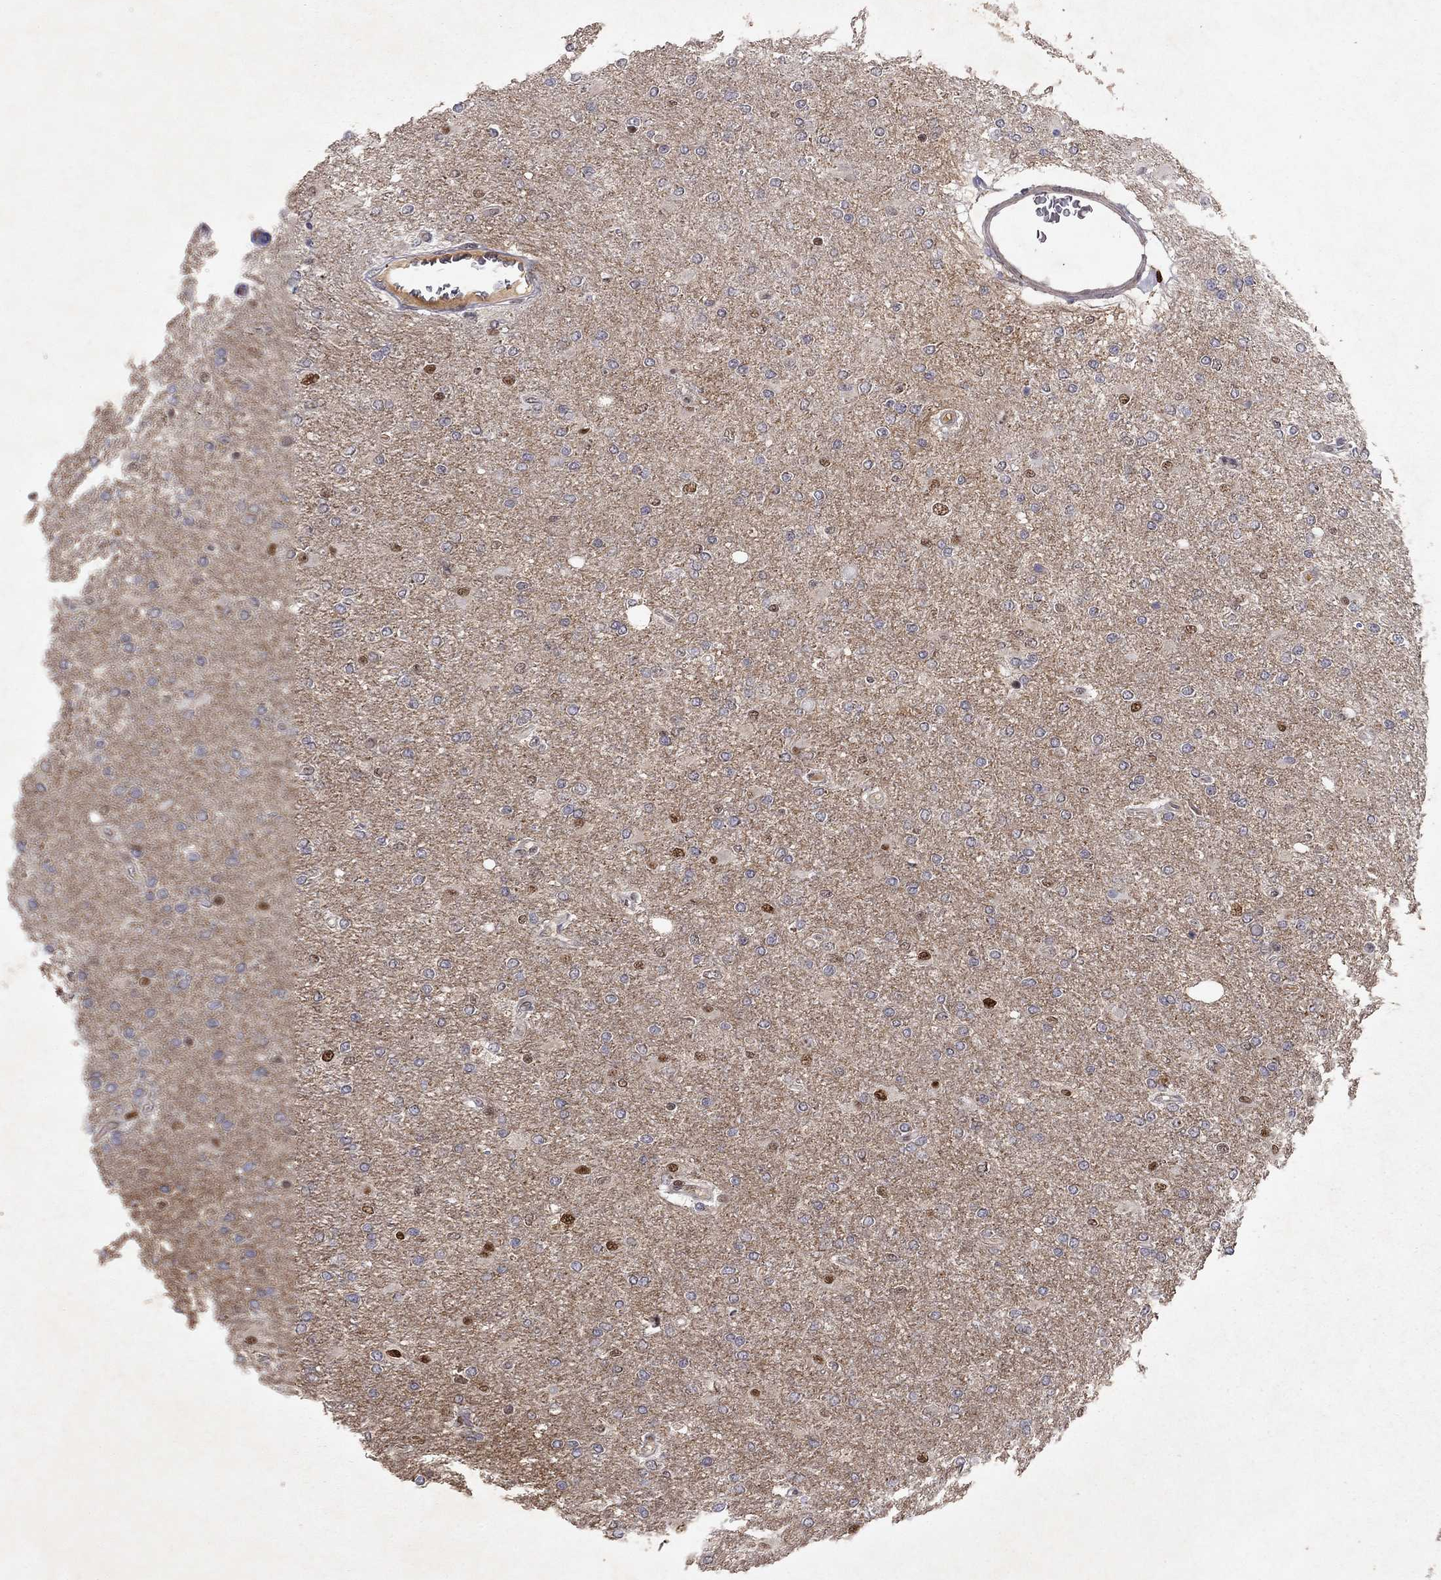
{"staining": {"intensity": "negative", "quantity": "none", "location": "none"}, "tissue": "glioma", "cell_type": "Tumor cells", "image_type": "cancer", "snomed": [{"axis": "morphology", "description": "Glioma, malignant, High grade"}, {"axis": "topography", "description": "Cerebral cortex"}], "caption": "Human glioma stained for a protein using immunohistochemistry exhibits no positivity in tumor cells.", "gene": "CRTC1", "patient": {"sex": "male", "age": 70}}